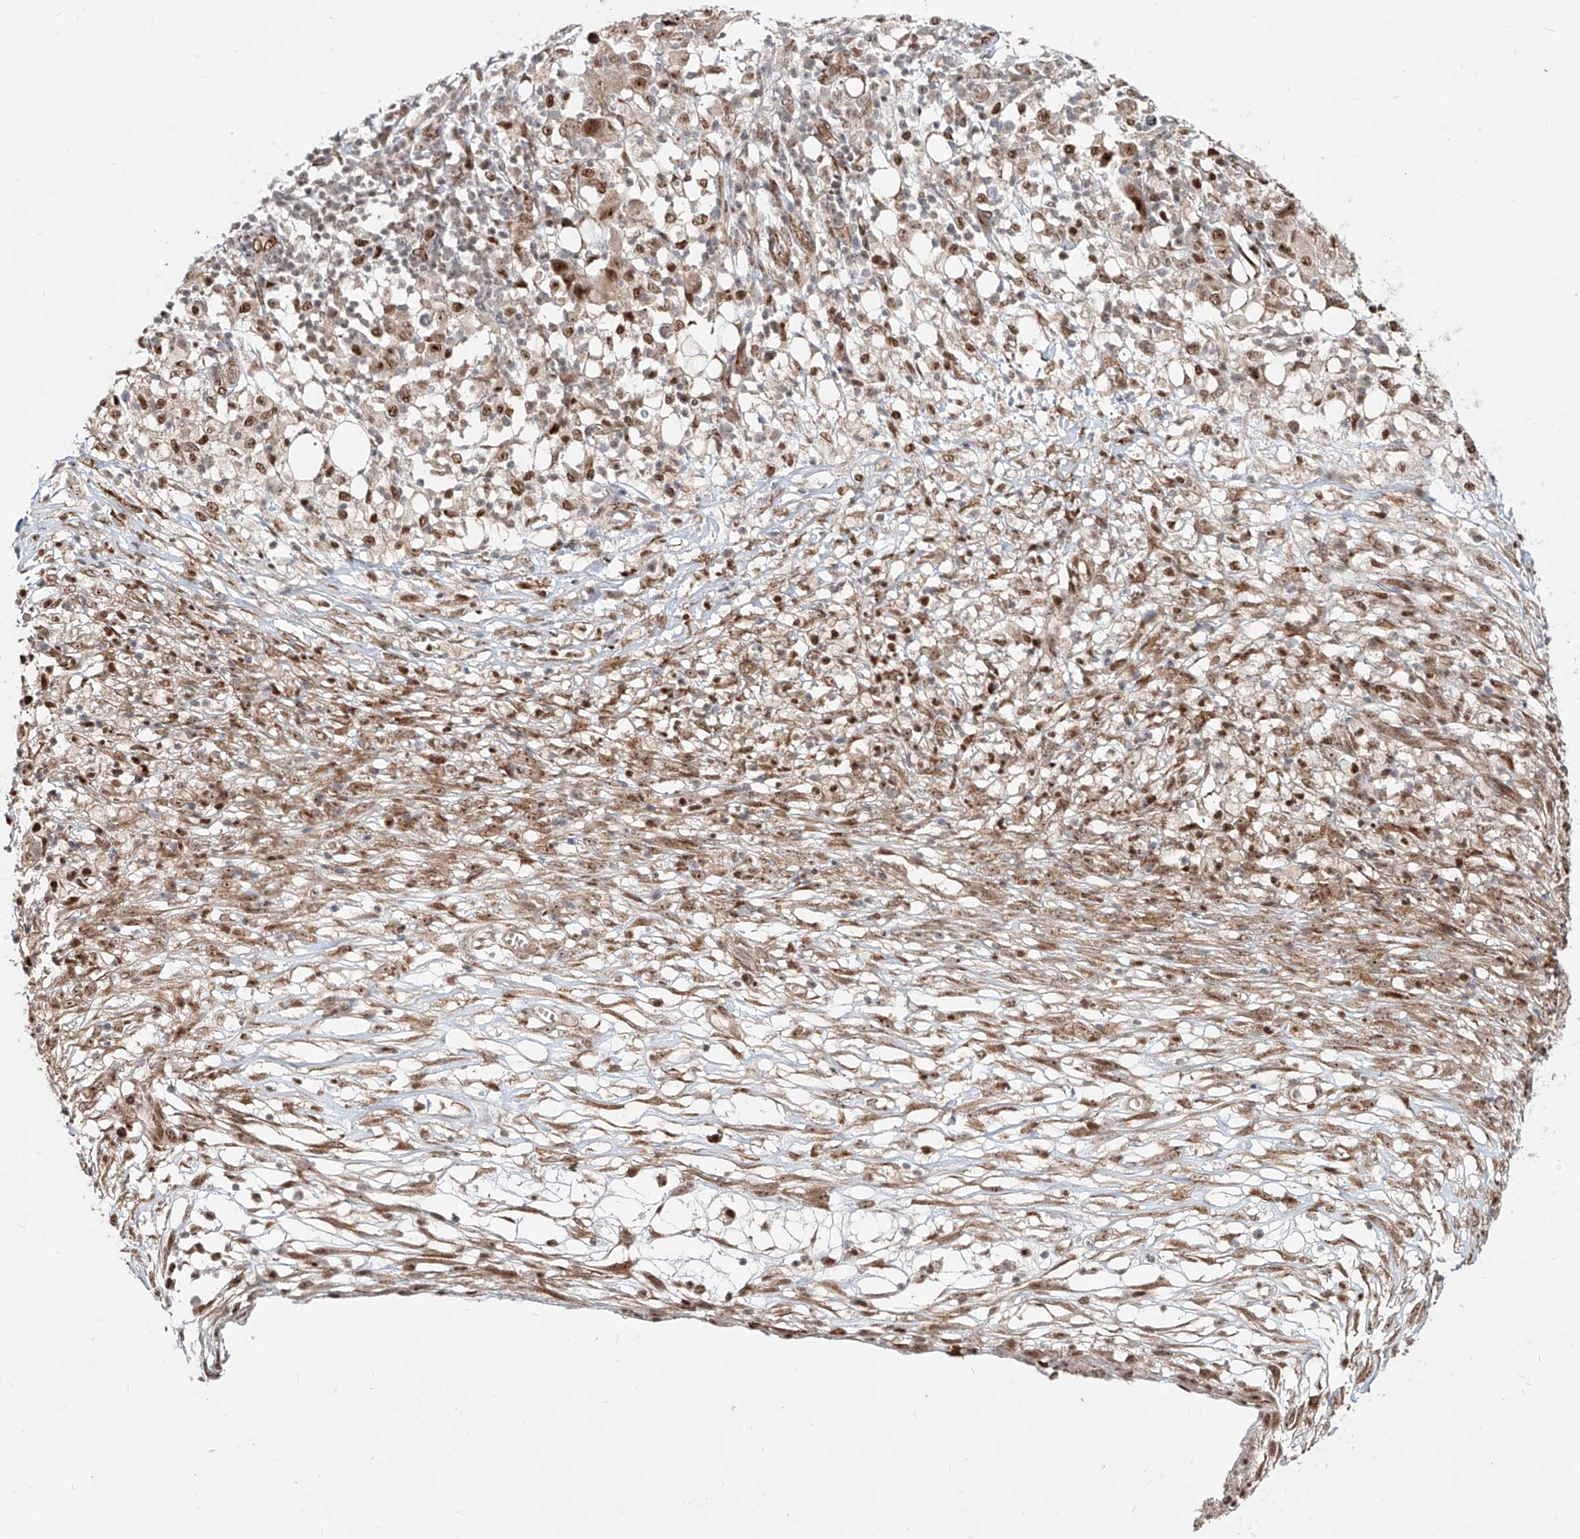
{"staining": {"intensity": "moderate", "quantity": ">75%", "location": "nuclear"}, "tissue": "ovarian cancer", "cell_type": "Tumor cells", "image_type": "cancer", "snomed": [{"axis": "morphology", "description": "Carcinoma, endometroid"}, {"axis": "topography", "description": "Ovary"}], "caption": "Protein analysis of ovarian cancer tissue reveals moderate nuclear staining in about >75% of tumor cells.", "gene": "ZNF710", "patient": {"sex": "female", "age": 42}}